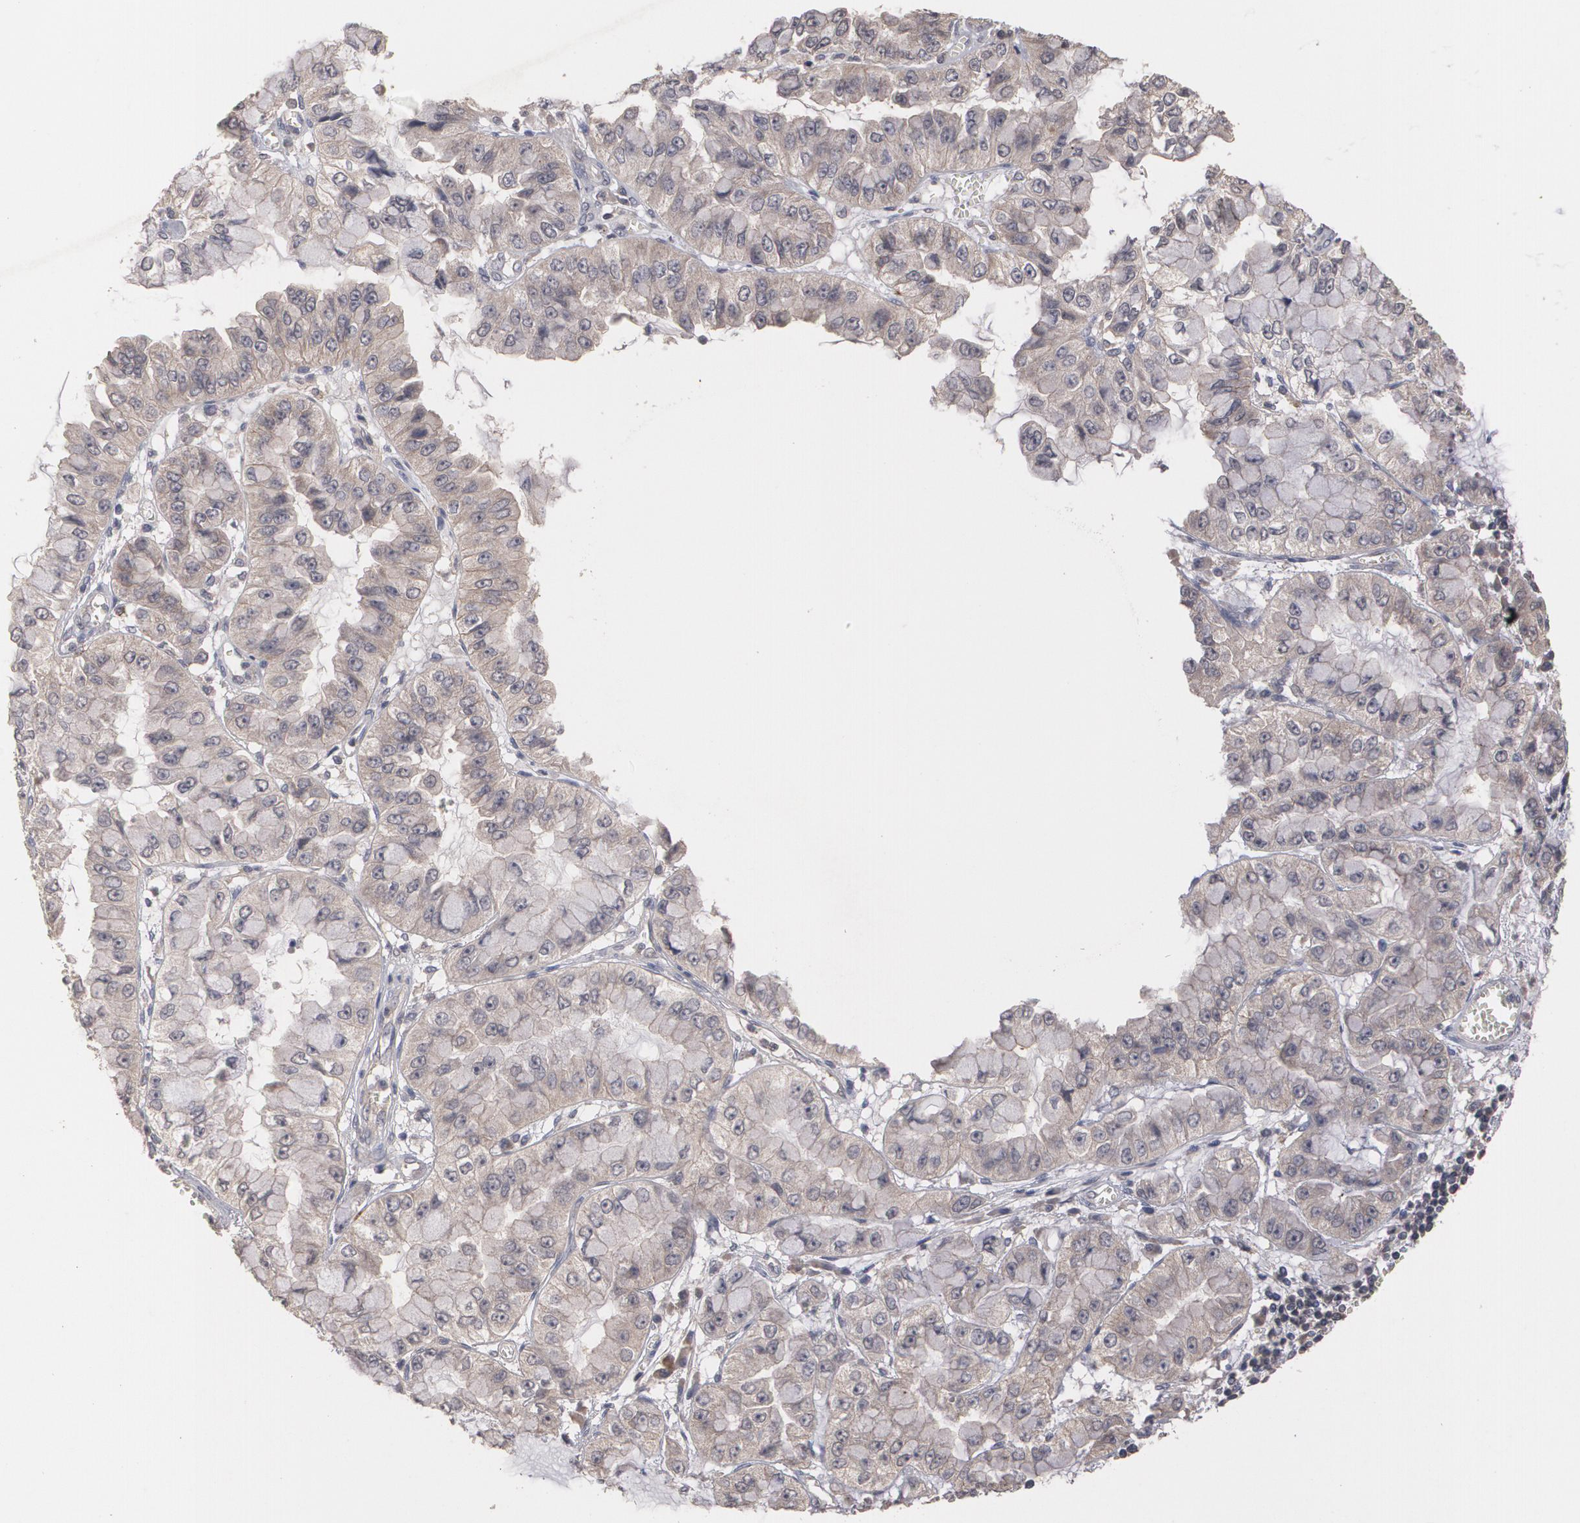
{"staining": {"intensity": "weak", "quantity": ">75%", "location": "cytoplasmic/membranous"}, "tissue": "liver cancer", "cell_type": "Tumor cells", "image_type": "cancer", "snomed": [{"axis": "morphology", "description": "Cholangiocarcinoma"}, {"axis": "topography", "description": "Liver"}], "caption": "Immunohistochemistry (IHC) staining of liver cancer (cholangiocarcinoma), which displays low levels of weak cytoplasmic/membranous staining in about >75% of tumor cells indicating weak cytoplasmic/membranous protein positivity. The staining was performed using DAB (3,3'-diaminobenzidine) (brown) for protein detection and nuclei were counterstained in hematoxylin (blue).", "gene": "ARF6", "patient": {"sex": "female", "age": 79}}